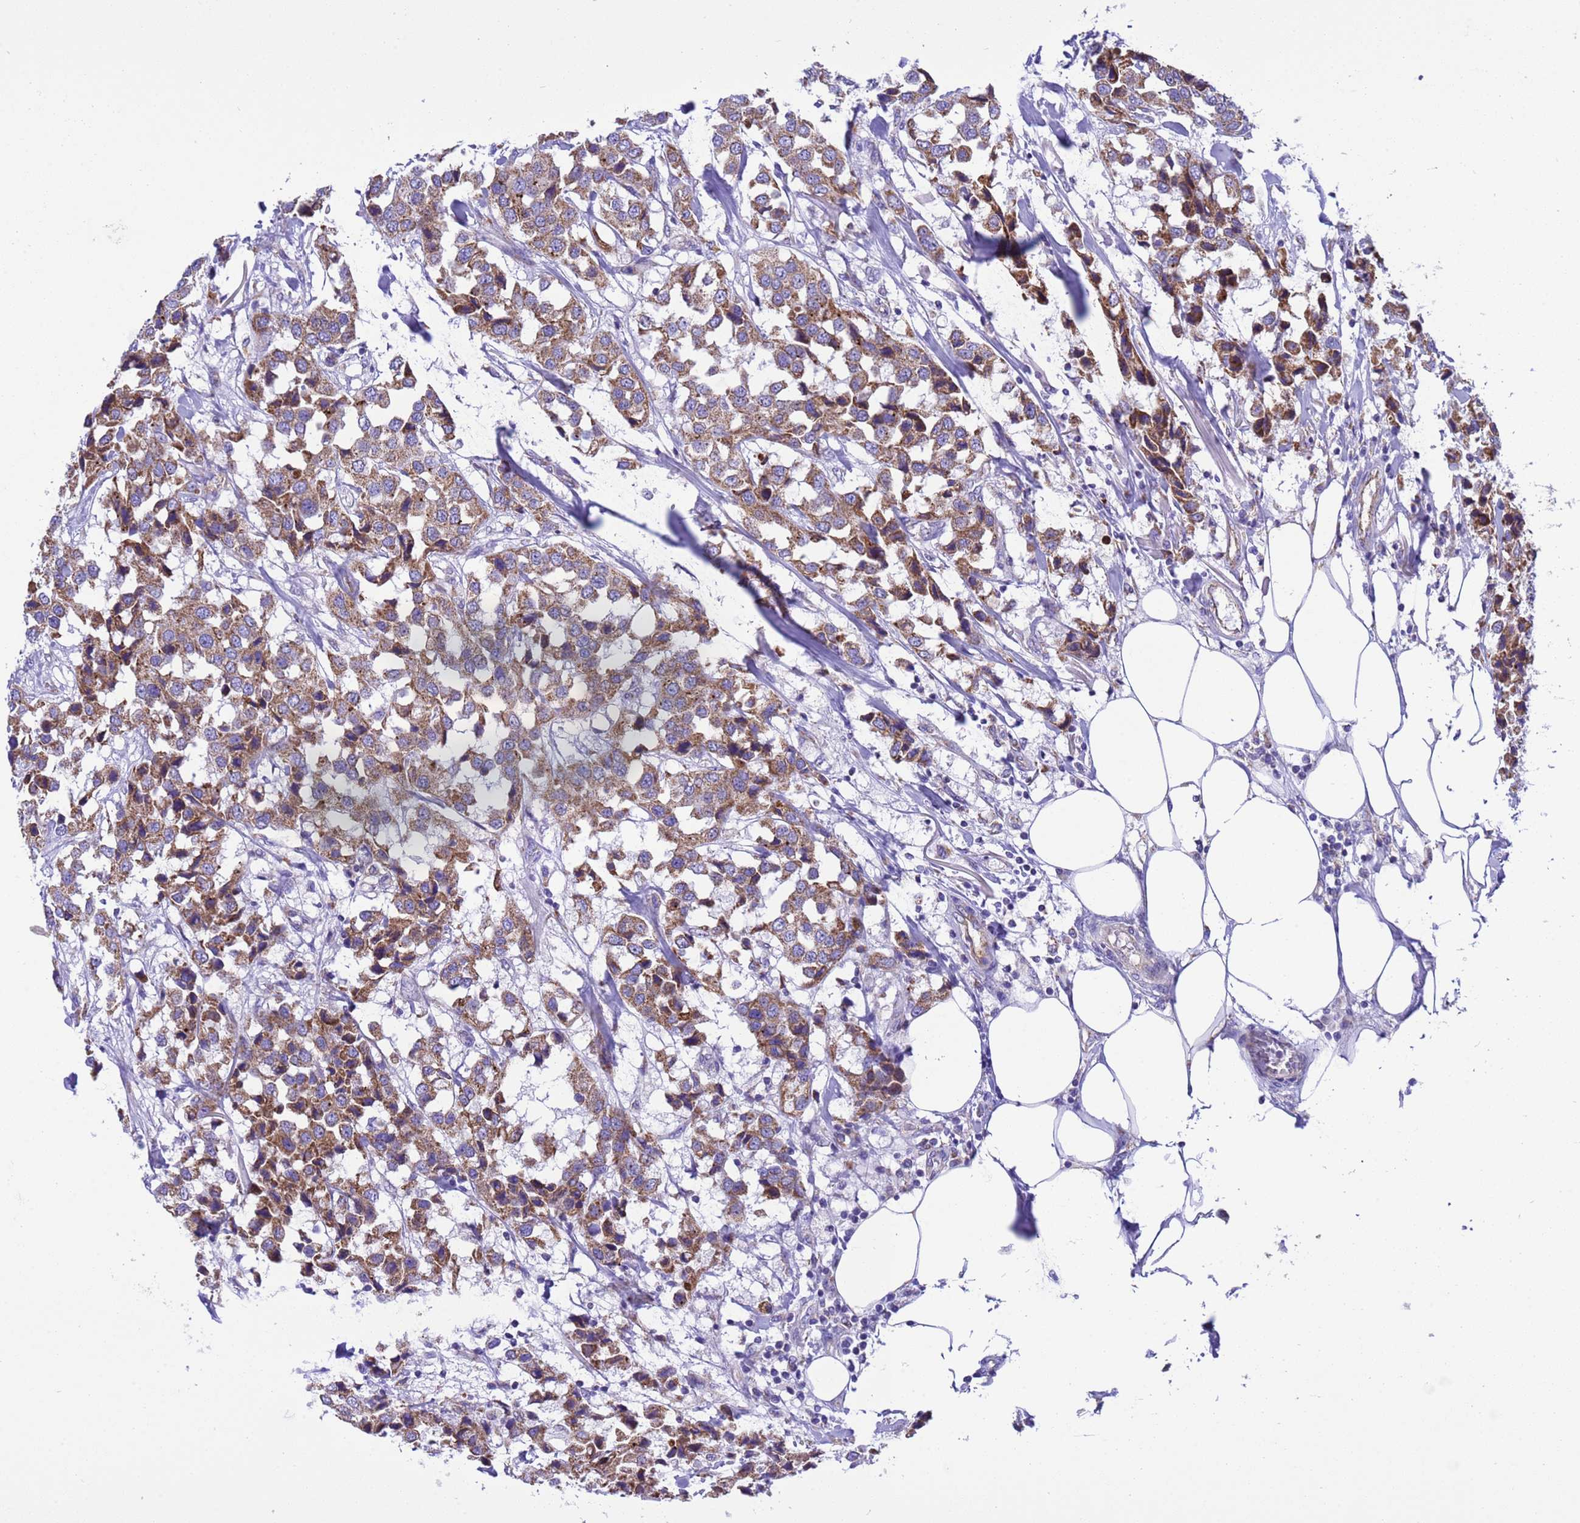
{"staining": {"intensity": "moderate", "quantity": ">75%", "location": "cytoplasmic/membranous"}, "tissue": "breast cancer", "cell_type": "Tumor cells", "image_type": "cancer", "snomed": [{"axis": "morphology", "description": "Duct carcinoma"}, {"axis": "topography", "description": "Breast"}], "caption": "Immunohistochemical staining of human breast cancer (intraductal carcinoma) reveals moderate cytoplasmic/membranous protein staining in about >75% of tumor cells.", "gene": "CCDC191", "patient": {"sex": "female", "age": 80}}